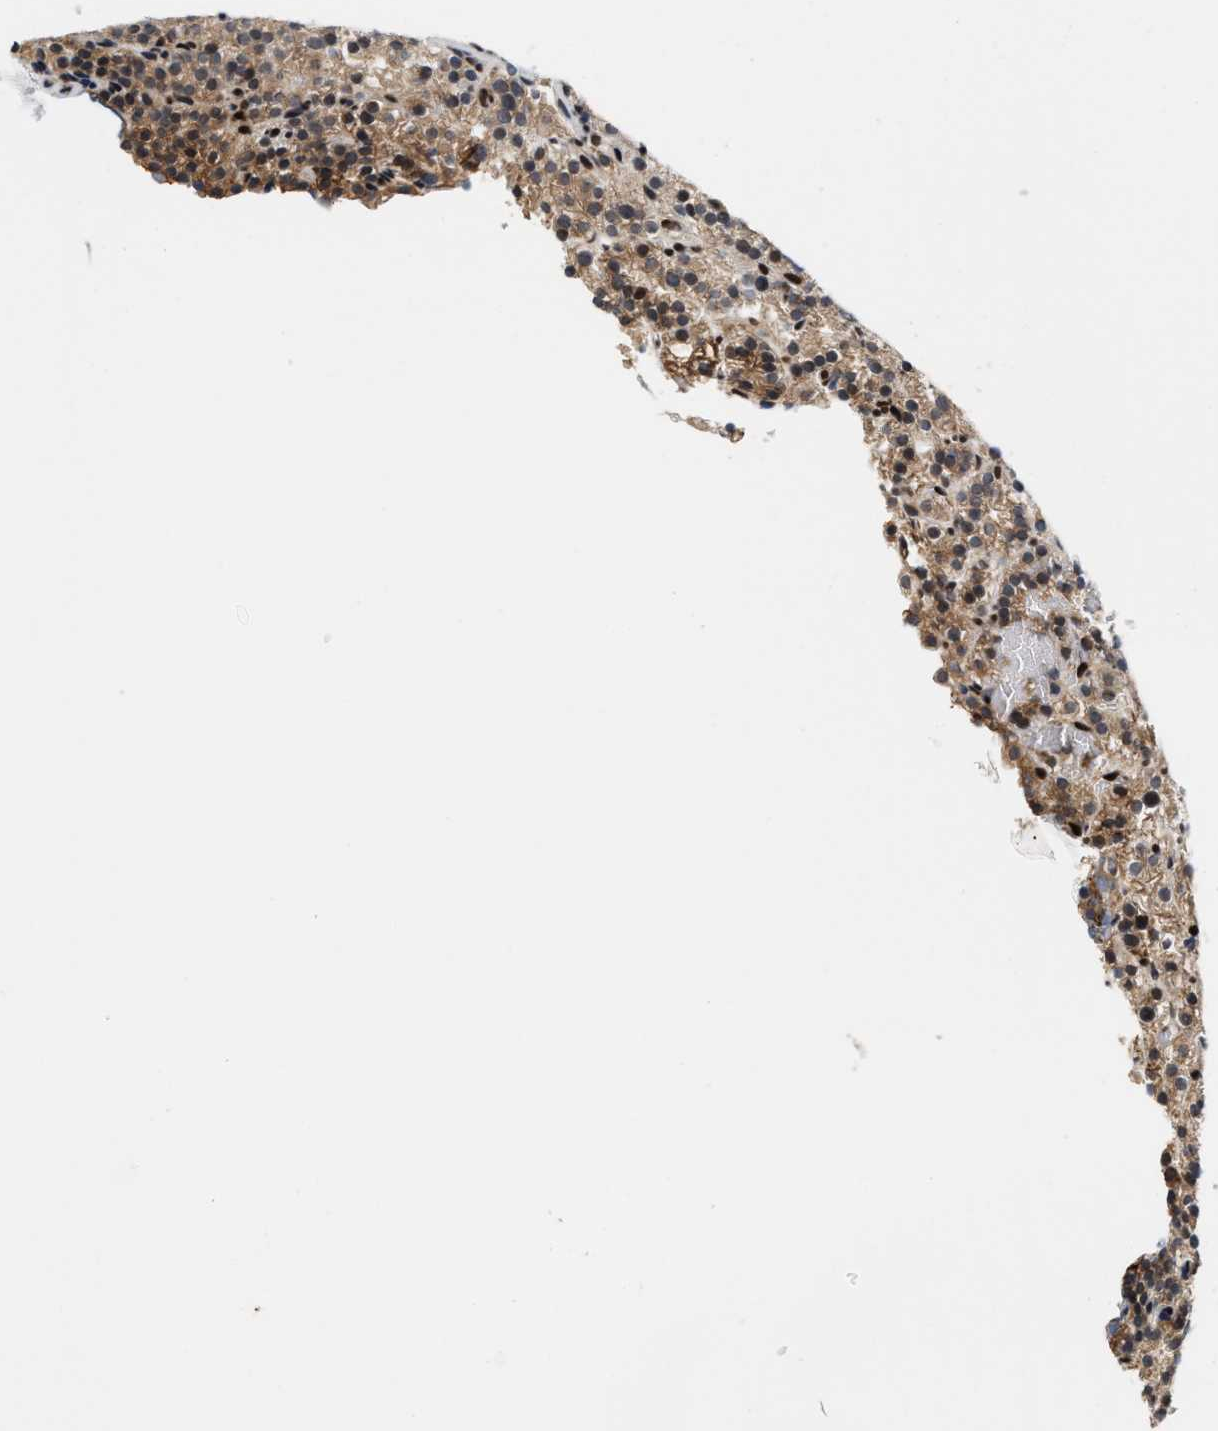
{"staining": {"intensity": "moderate", "quantity": ">75%", "location": "cytoplasmic/membranous"}, "tissue": "parathyroid gland", "cell_type": "Glandular cells", "image_type": "normal", "snomed": [{"axis": "morphology", "description": "Normal tissue, NOS"}, {"axis": "morphology", "description": "Adenoma, NOS"}, {"axis": "topography", "description": "Parathyroid gland"}], "caption": "Glandular cells show medium levels of moderate cytoplasmic/membranous staining in approximately >75% of cells in unremarkable parathyroid gland.", "gene": "TCF4", "patient": {"sex": "female", "age": 74}}